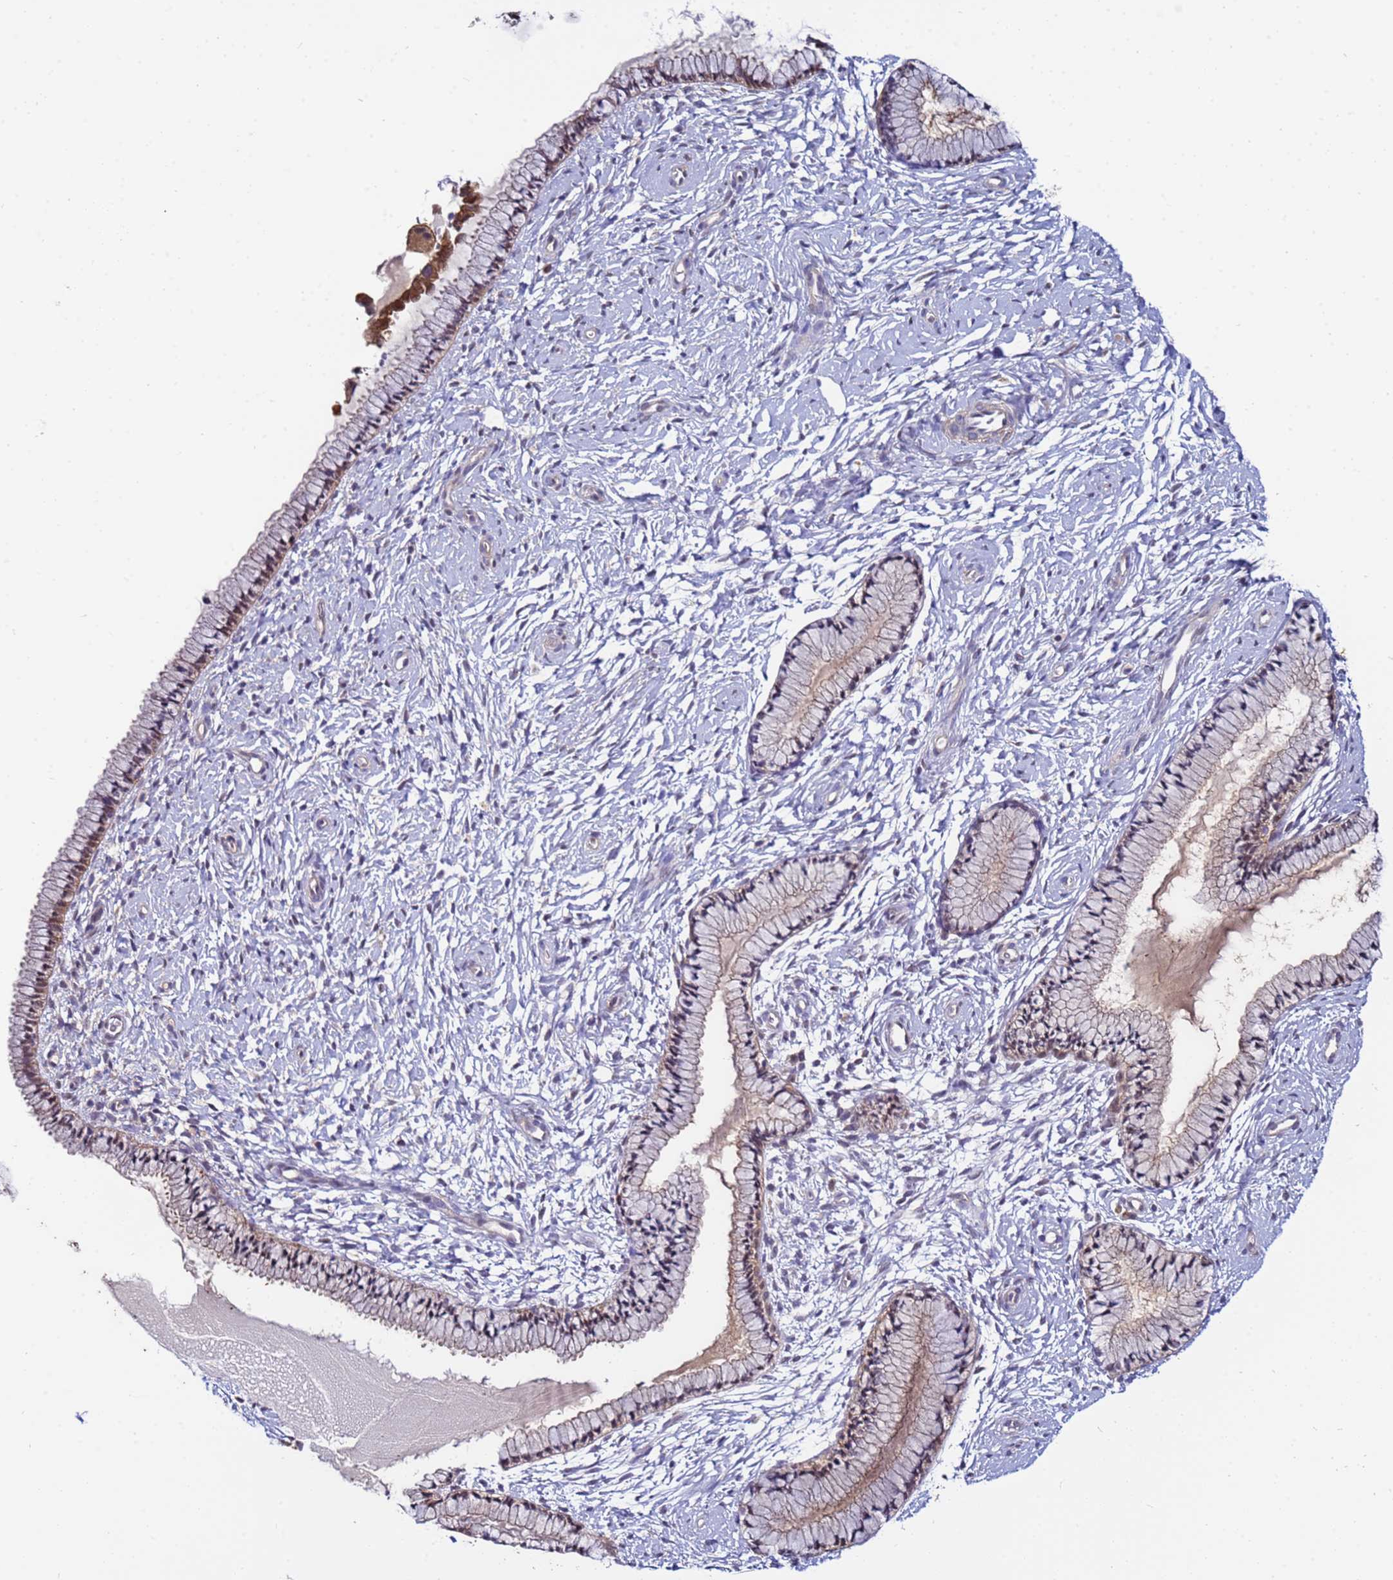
{"staining": {"intensity": "weak", "quantity": "25%-75%", "location": "cytoplasmic/membranous"}, "tissue": "cervix", "cell_type": "Glandular cells", "image_type": "normal", "snomed": [{"axis": "morphology", "description": "Normal tissue, NOS"}, {"axis": "topography", "description": "Cervix"}], "caption": "Protein expression analysis of benign human cervix reveals weak cytoplasmic/membranous staining in about 25%-75% of glandular cells. The protein of interest is stained brown, and the nuclei are stained in blue (DAB (3,3'-diaminobenzidine) IHC with brightfield microscopy, high magnification).", "gene": "NAXE", "patient": {"sex": "female", "age": 33}}